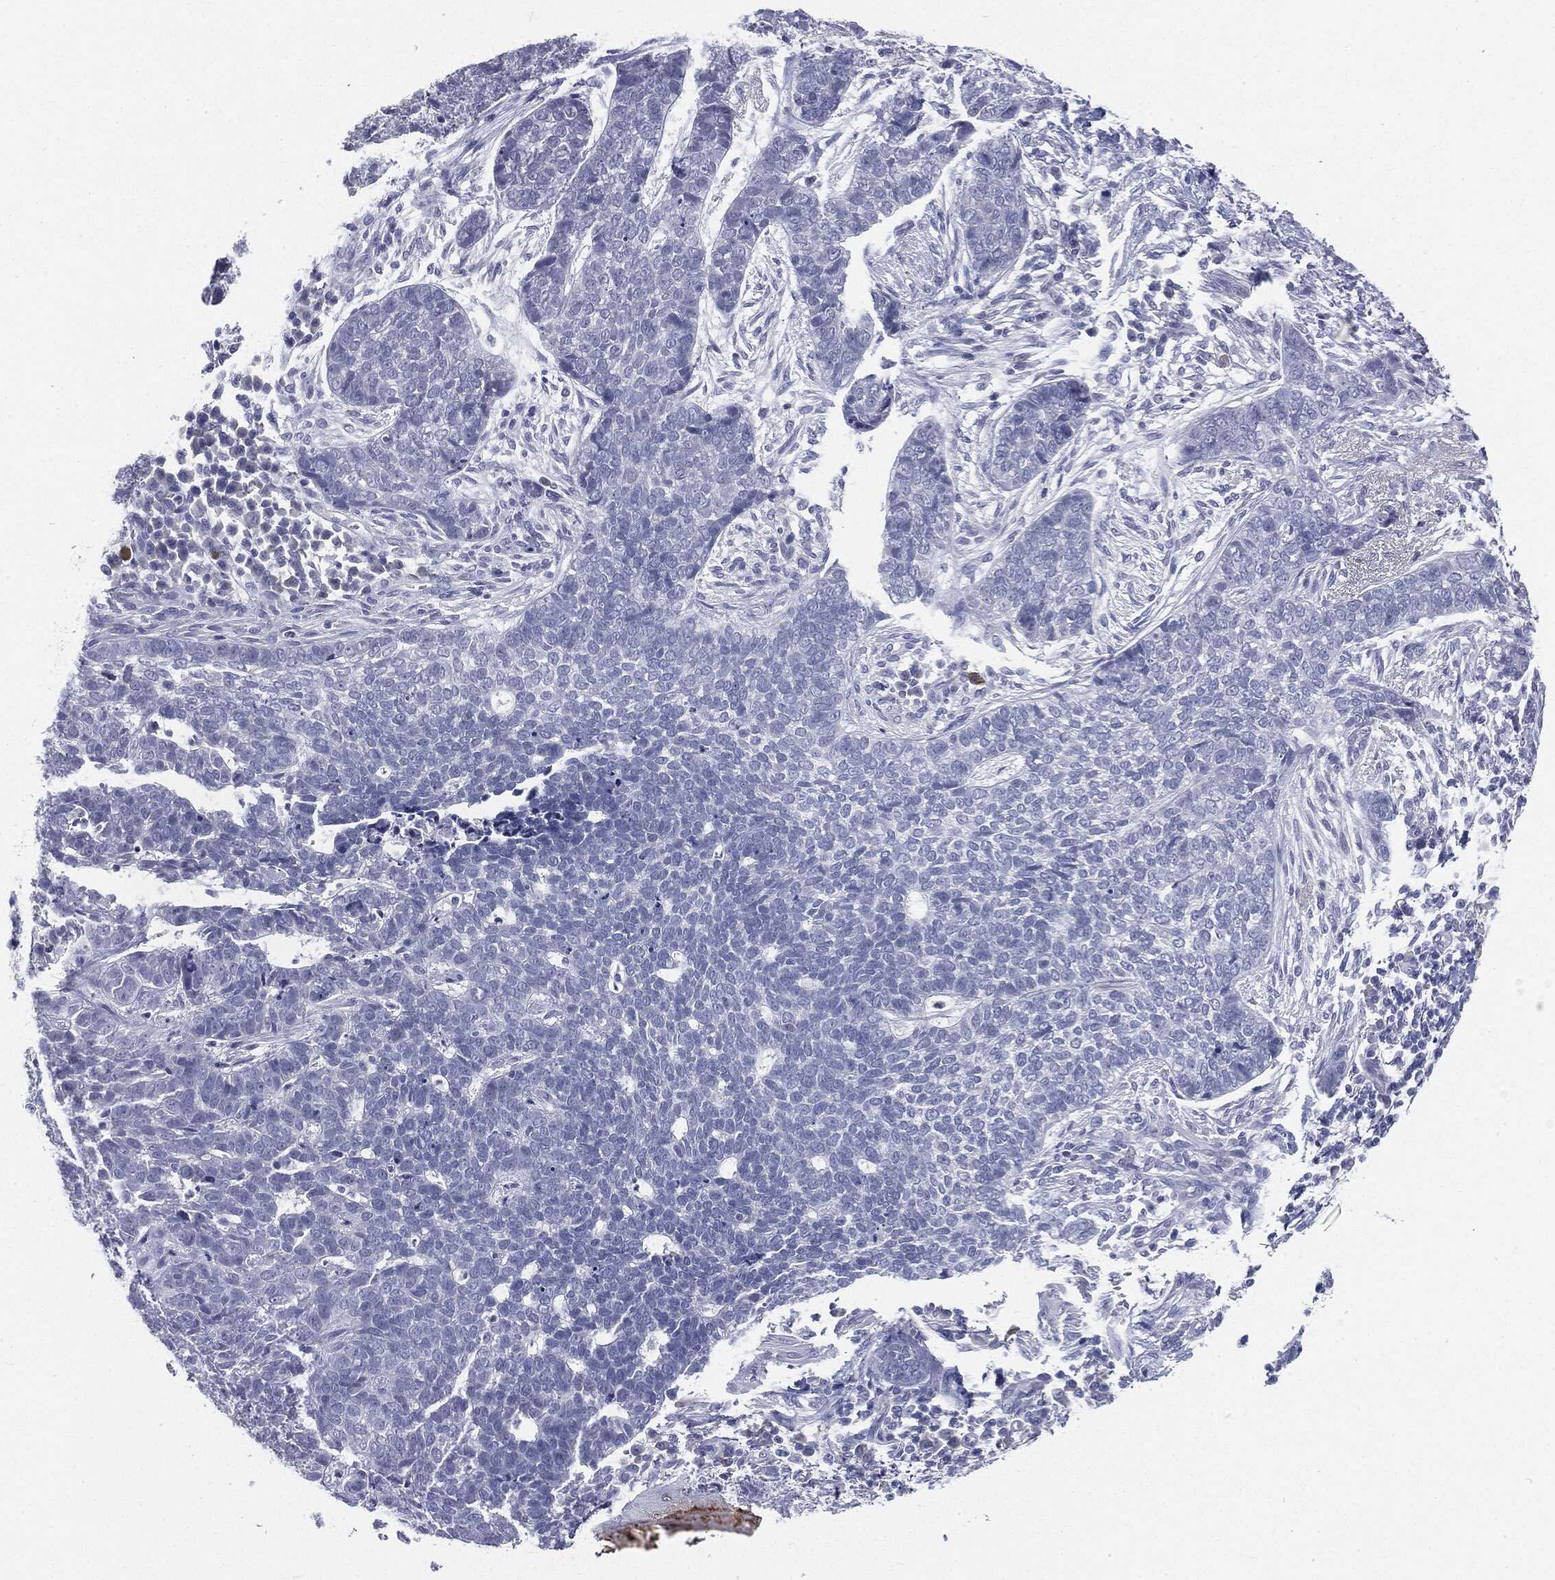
{"staining": {"intensity": "negative", "quantity": "none", "location": "none"}, "tissue": "skin cancer", "cell_type": "Tumor cells", "image_type": "cancer", "snomed": [{"axis": "morphology", "description": "Squamous cell carcinoma, NOS"}, {"axis": "topography", "description": "Skin"}], "caption": "Tumor cells are negative for brown protein staining in skin cancer. Brightfield microscopy of immunohistochemistry stained with DAB (brown) and hematoxylin (blue), captured at high magnification.", "gene": "CGB1", "patient": {"sex": "male", "age": 88}}